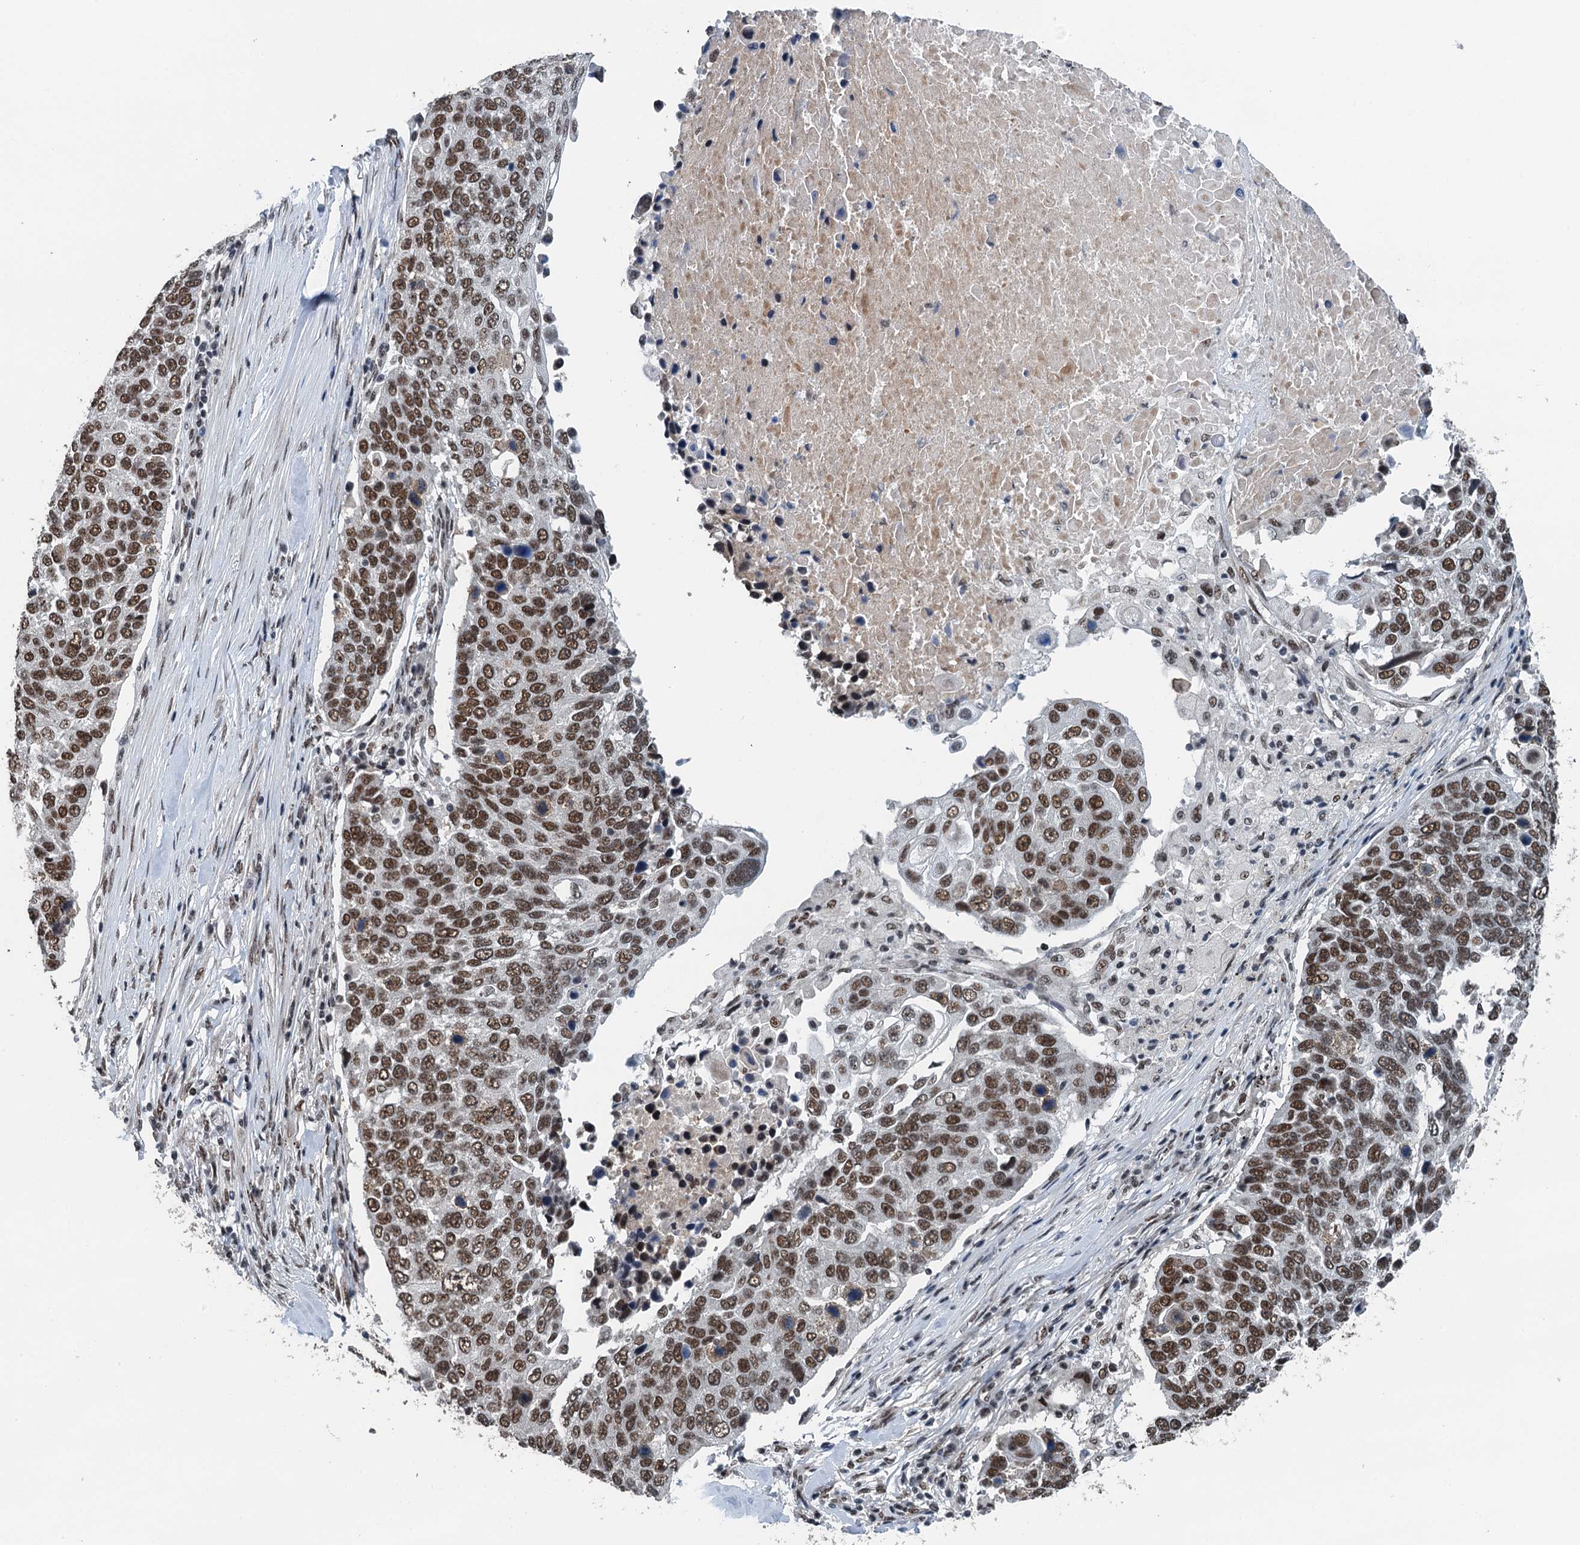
{"staining": {"intensity": "strong", "quantity": ">75%", "location": "nuclear"}, "tissue": "lung cancer", "cell_type": "Tumor cells", "image_type": "cancer", "snomed": [{"axis": "morphology", "description": "Squamous cell carcinoma, NOS"}, {"axis": "topography", "description": "Lung"}], "caption": "DAB (3,3'-diaminobenzidine) immunohistochemical staining of lung cancer (squamous cell carcinoma) exhibits strong nuclear protein staining in about >75% of tumor cells.", "gene": "MTA3", "patient": {"sex": "male", "age": 66}}